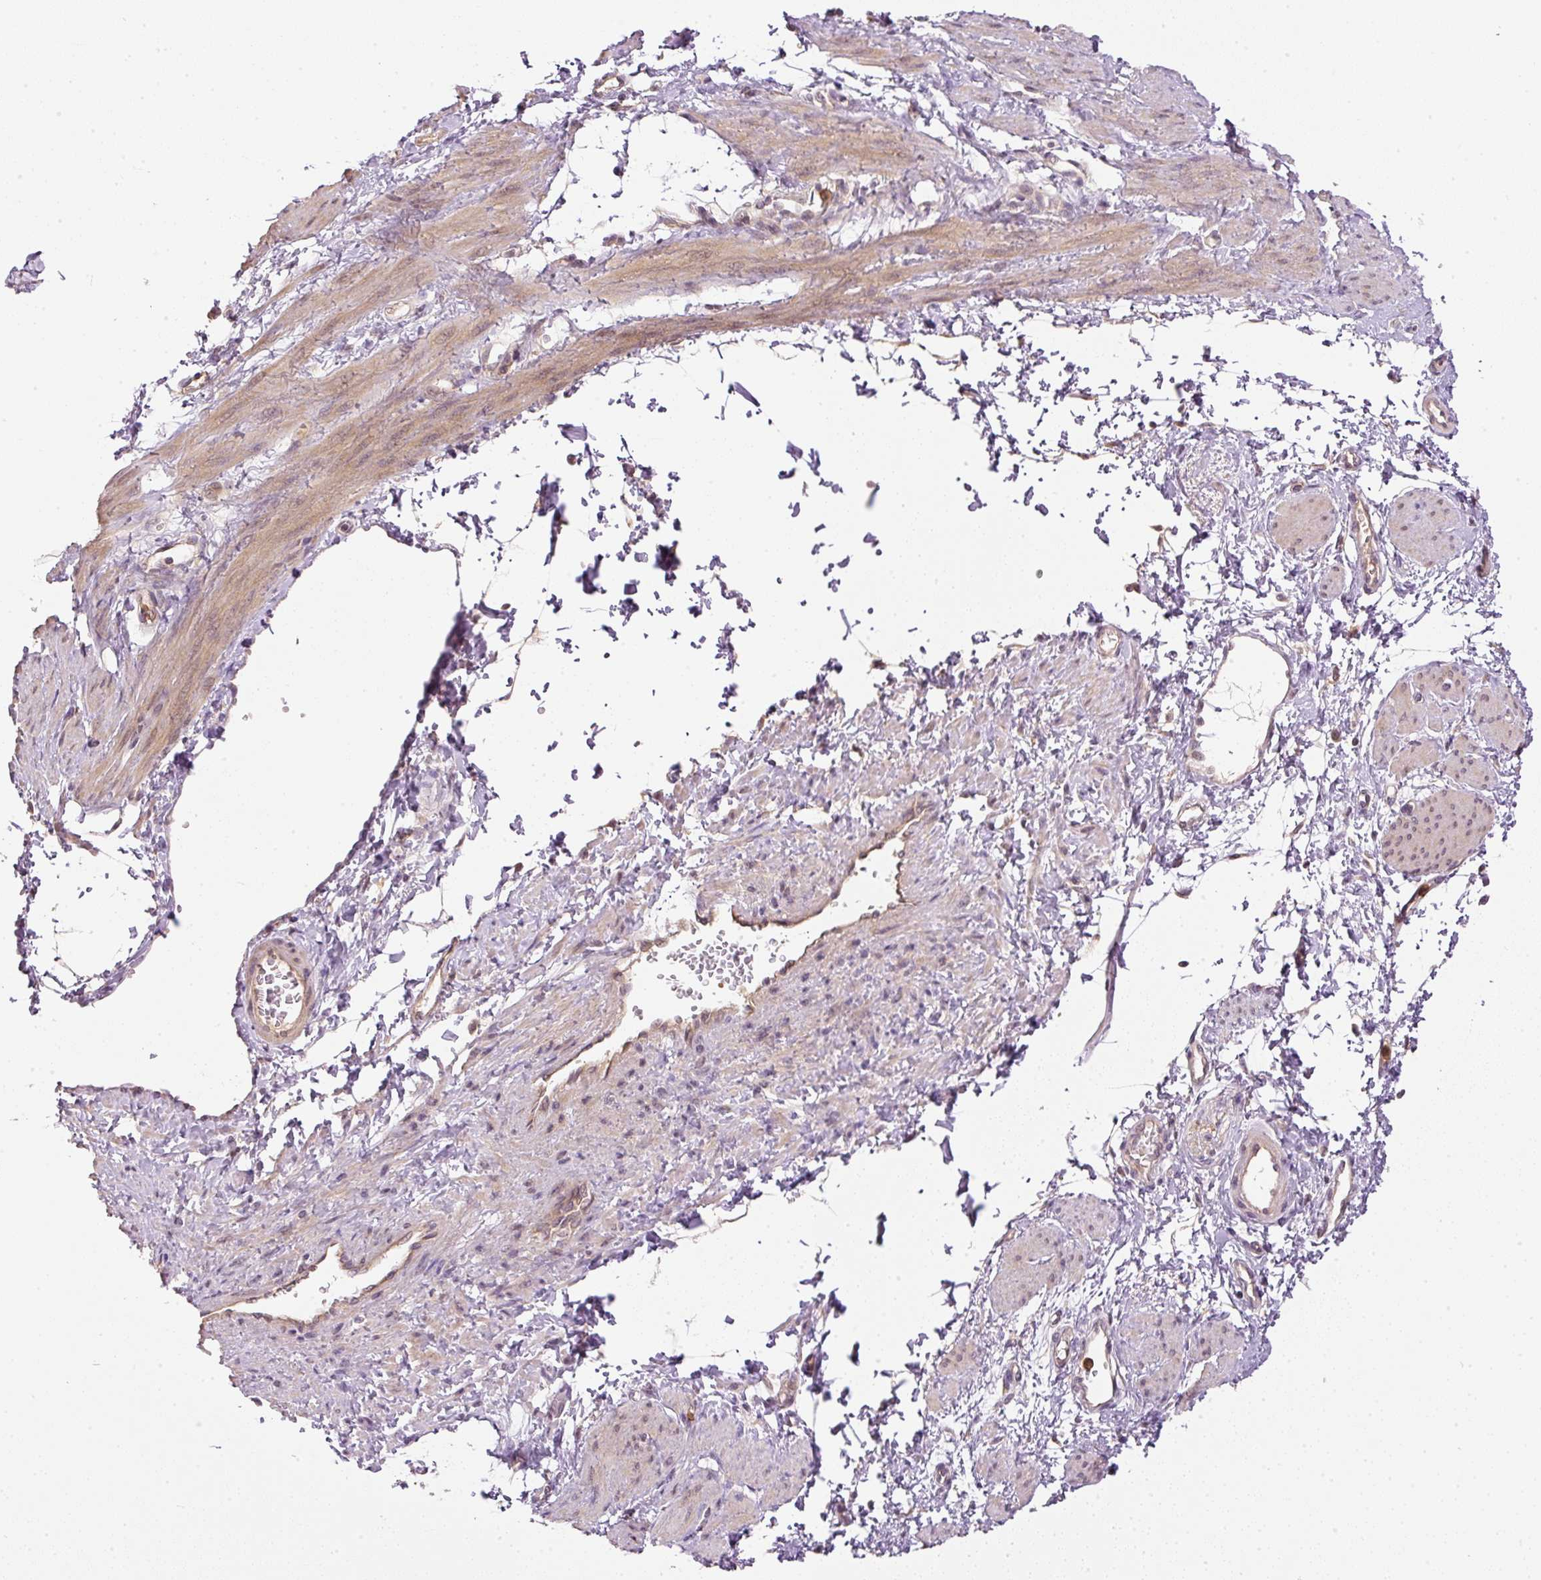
{"staining": {"intensity": "weak", "quantity": "25%-75%", "location": "cytoplasmic/membranous"}, "tissue": "smooth muscle", "cell_type": "Smooth muscle cells", "image_type": "normal", "snomed": [{"axis": "morphology", "description": "Normal tissue, NOS"}, {"axis": "topography", "description": "Smooth muscle"}, {"axis": "topography", "description": "Uterus"}], "caption": "Smooth muscle stained with a protein marker exhibits weak staining in smooth muscle cells.", "gene": "CTTNBP2", "patient": {"sex": "female", "age": 39}}